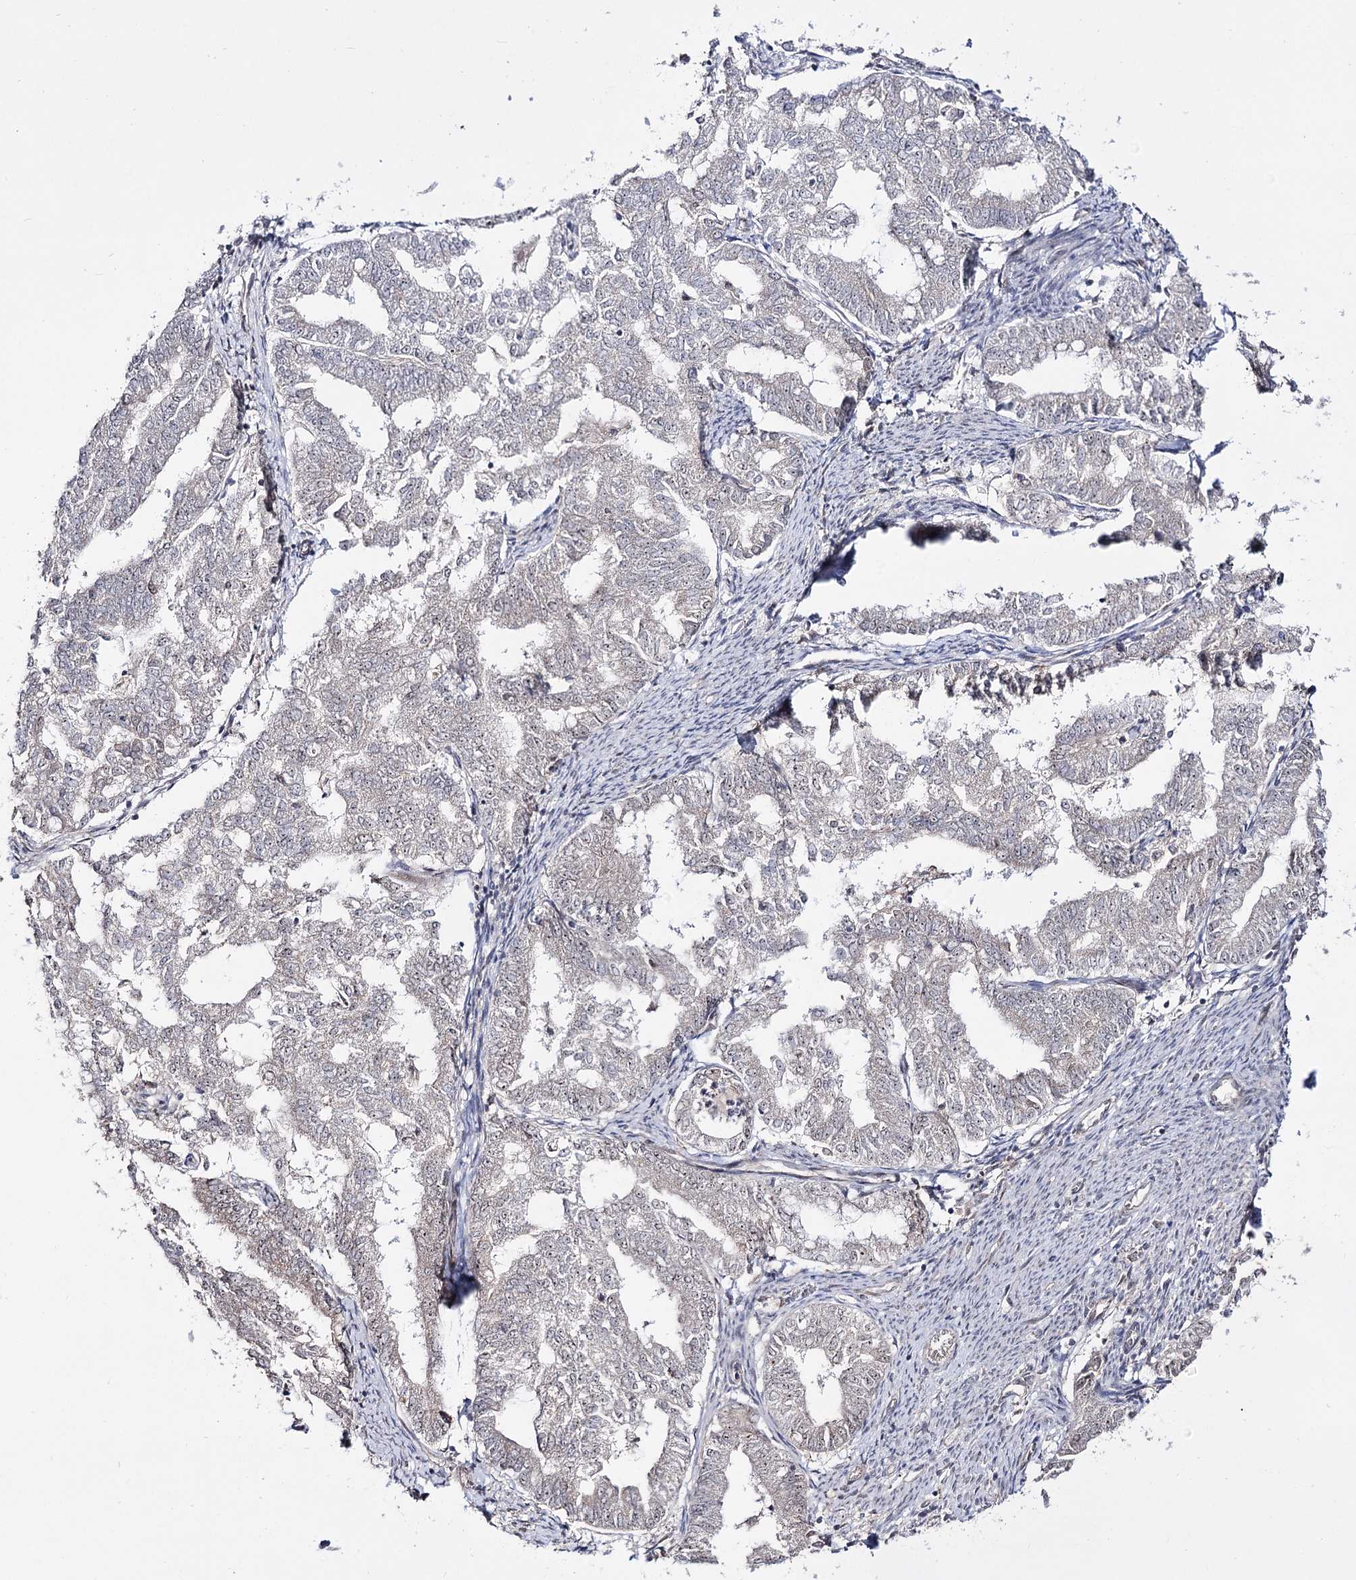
{"staining": {"intensity": "negative", "quantity": "none", "location": "none"}, "tissue": "endometrial cancer", "cell_type": "Tumor cells", "image_type": "cancer", "snomed": [{"axis": "morphology", "description": "Adenocarcinoma, NOS"}, {"axis": "topography", "description": "Endometrium"}], "caption": "A high-resolution micrograph shows immunohistochemistry staining of endometrial cancer (adenocarcinoma), which displays no significant positivity in tumor cells. Nuclei are stained in blue.", "gene": "RRP9", "patient": {"sex": "female", "age": 79}}